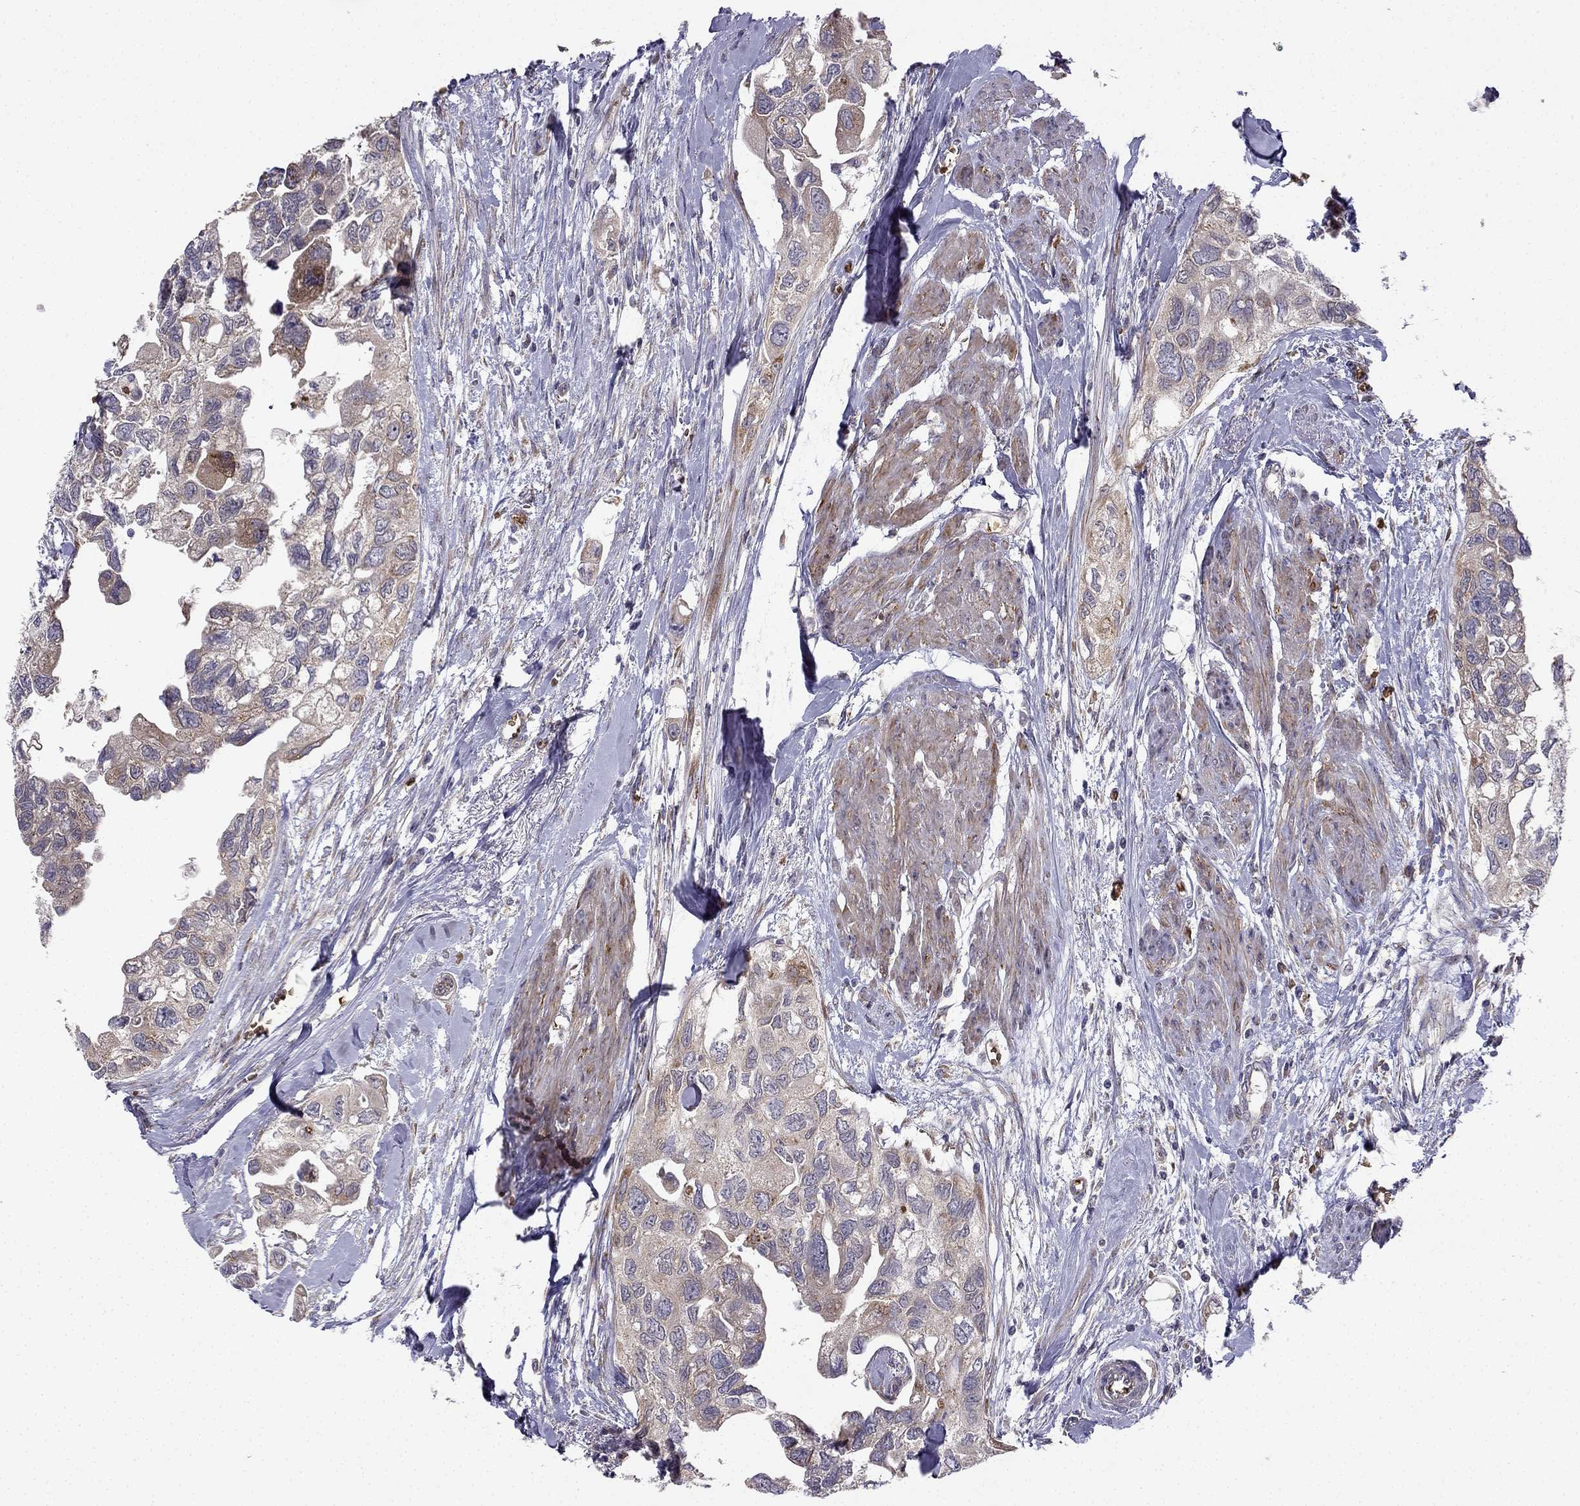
{"staining": {"intensity": "weak", "quantity": "25%-75%", "location": "cytoplasmic/membranous"}, "tissue": "urothelial cancer", "cell_type": "Tumor cells", "image_type": "cancer", "snomed": [{"axis": "morphology", "description": "Urothelial carcinoma, High grade"}, {"axis": "topography", "description": "Urinary bladder"}], "caption": "IHC (DAB (3,3'-diaminobenzidine)) staining of human urothelial cancer shows weak cytoplasmic/membranous protein positivity in about 25%-75% of tumor cells. (brown staining indicates protein expression, while blue staining denotes nuclei).", "gene": "B4GALT7", "patient": {"sex": "male", "age": 59}}